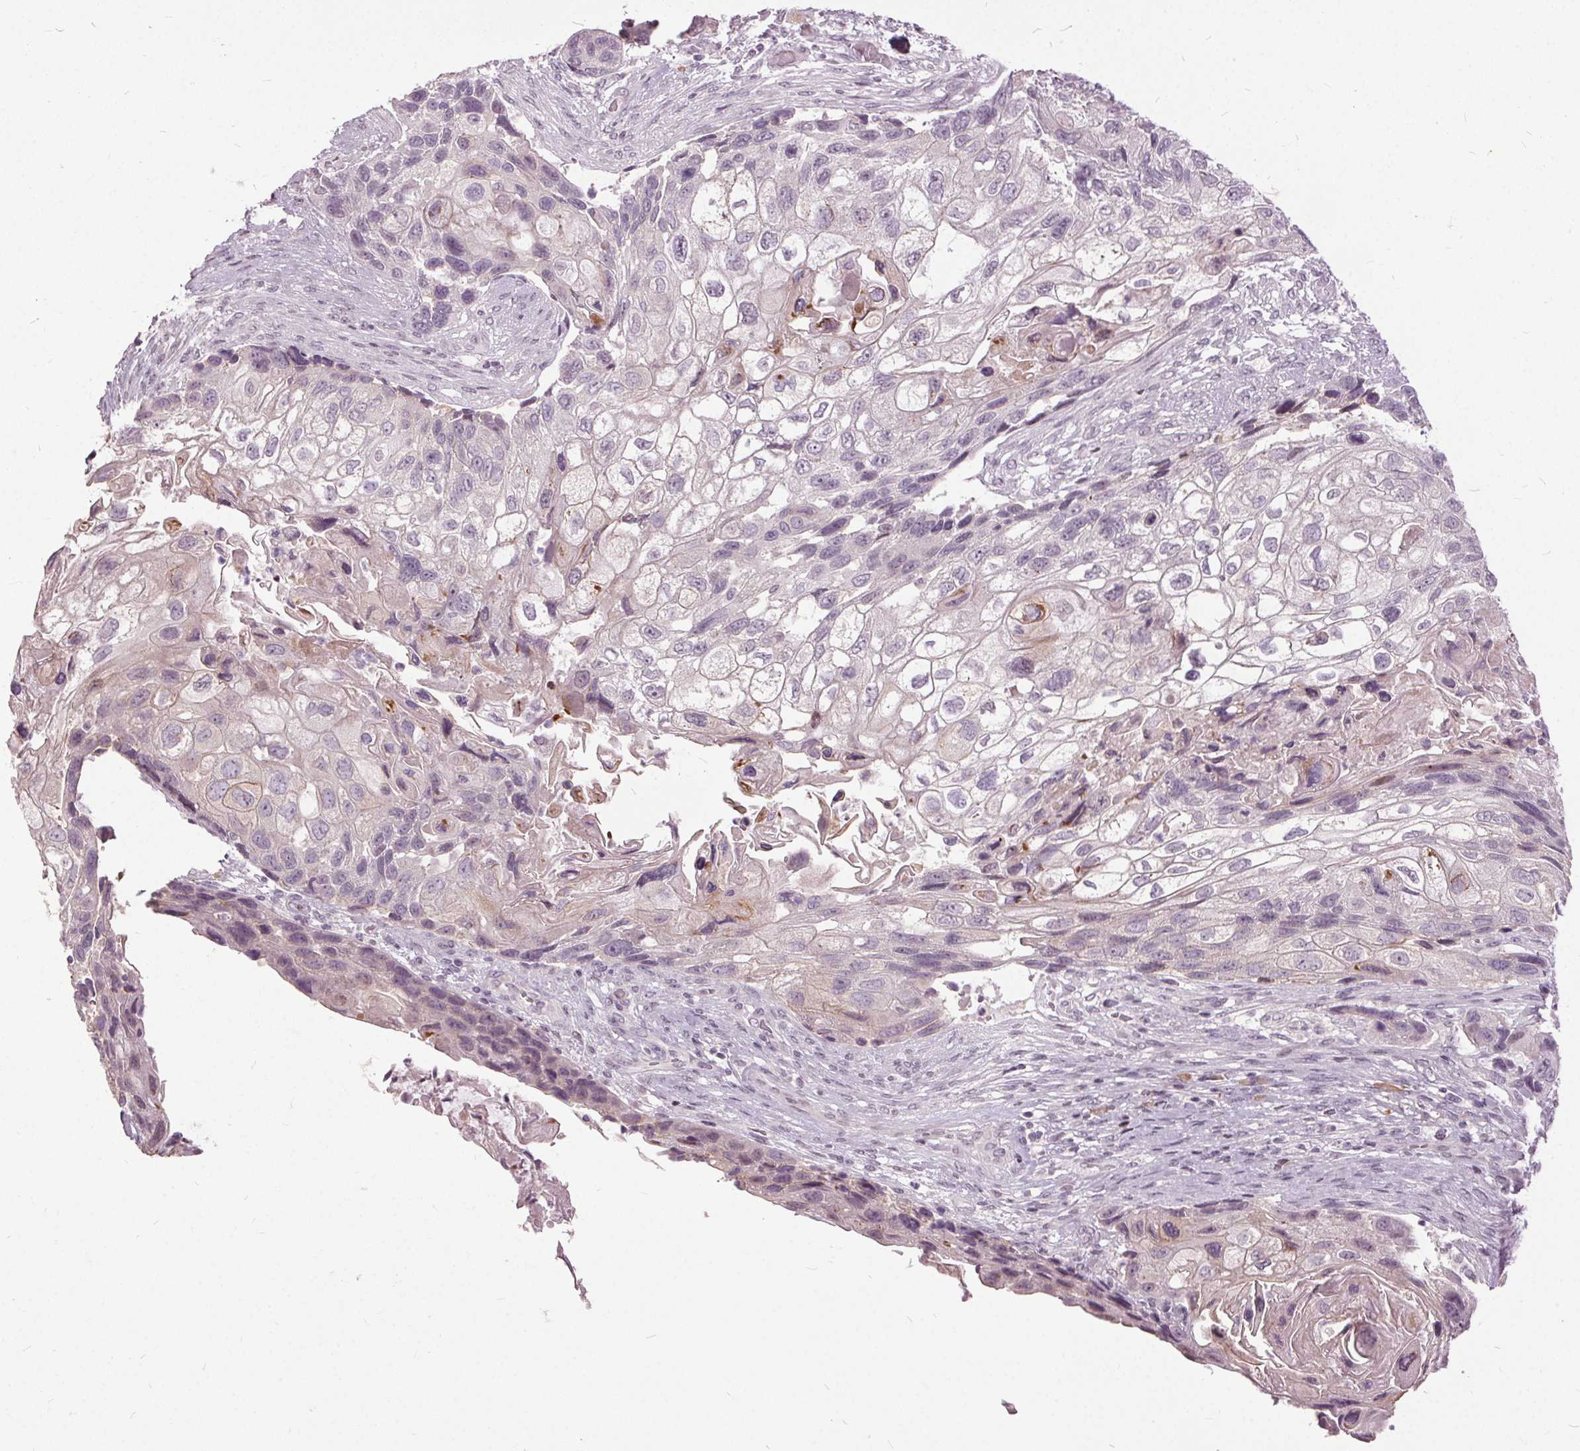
{"staining": {"intensity": "negative", "quantity": "none", "location": "none"}, "tissue": "lung cancer", "cell_type": "Tumor cells", "image_type": "cancer", "snomed": [{"axis": "morphology", "description": "Squamous cell carcinoma, NOS"}, {"axis": "topography", "description": "Lung"}], "caption": "Immunohistochemical staining of human lung squamous cell carcinoma demonstrates no significant positivity in tumor cells.", "gene": "CXCL16", "patient": {"sex": "male", "age": 69}}